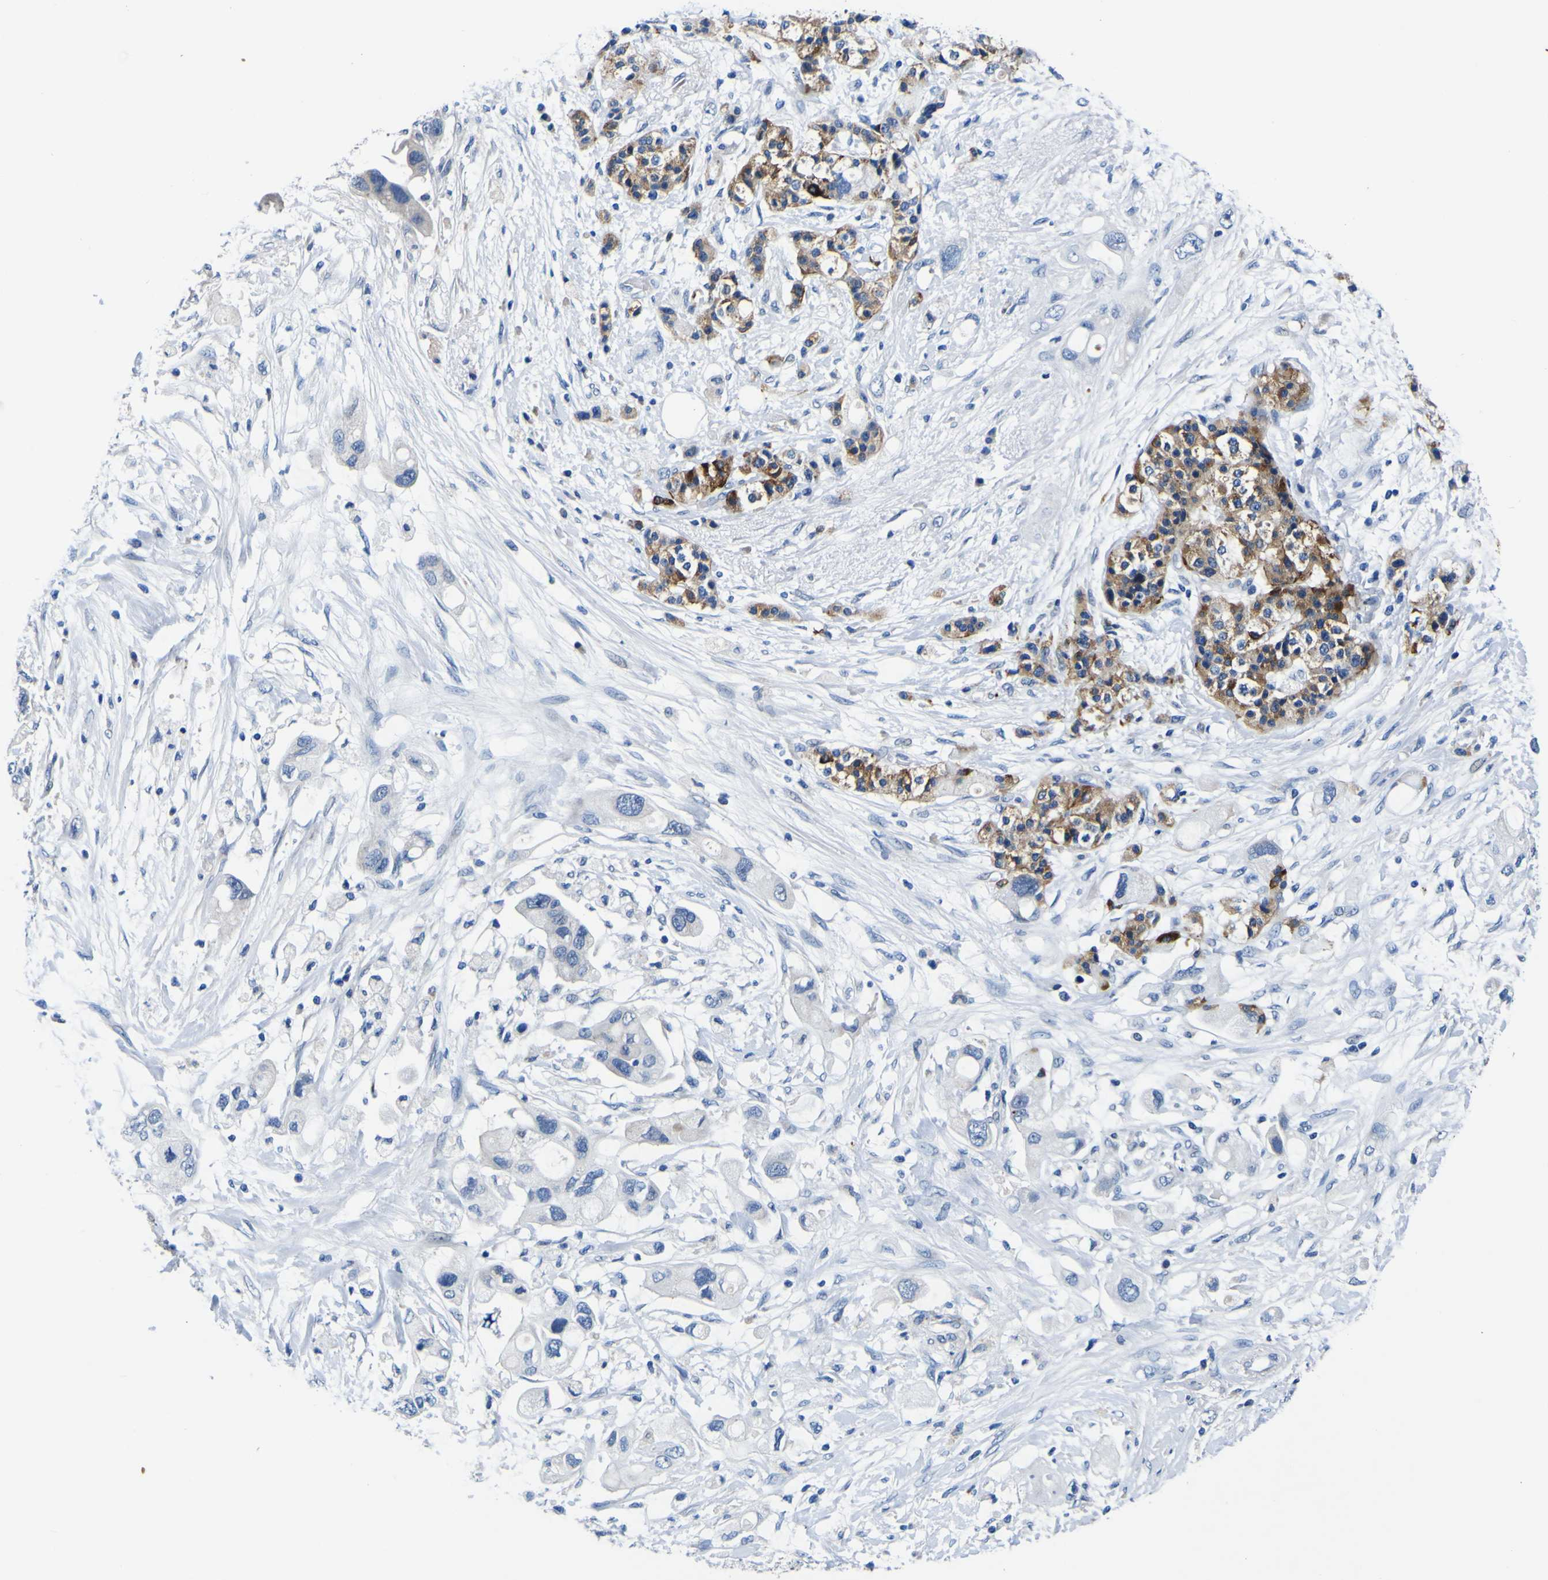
{"staining": {"intensity": "moderate", "quantity": "<25%", "location": "cytoplasmic/membranous"}, "tissue": "pancreatic cancer", "cell_type": "Tumor cells", "image_type": "cancer", "snomed": [{"axis": "morphology", "description": "Adenocarcinoma, NOS"}, {"axis": "topography", "description": "Pancreas"}], "caption": "Immunohistochemistry of human pancreatic adenocarcinoma reveals low levels of moderate cytoplasmic/membranous positivity in approximately <25% of tumor cells.", "gene": "AGAP3", "patient": {"sex": "female", "age": 56}}